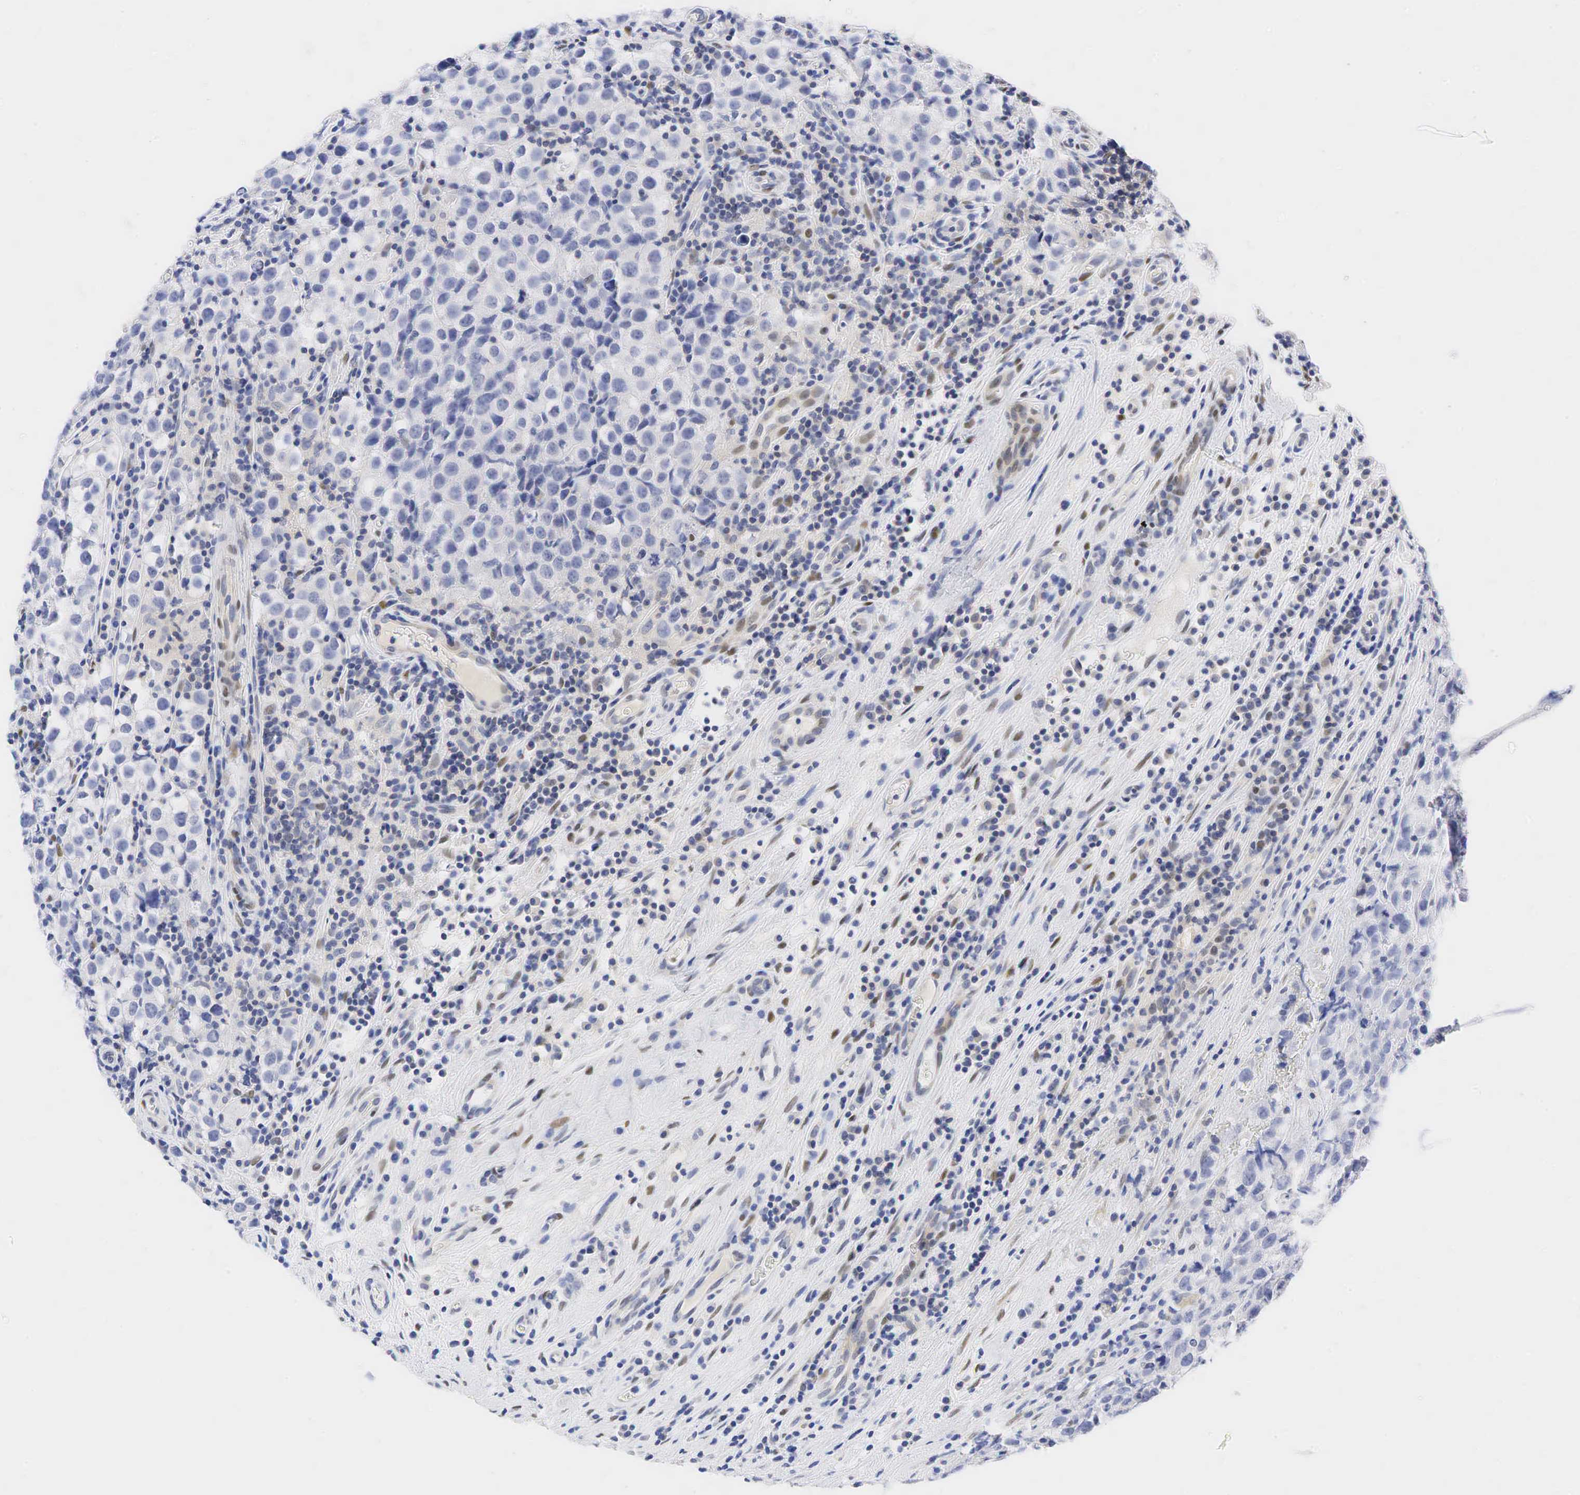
{"staining": {"intensity": "negative", "quantity": "none", "location": "none"}, "tissue": "testis cancer", "cell_type": "Tumor cells", "image_type": "cancer", "snomed": [{"axis": "morphology", "description": "Seminoma, NOS"}, {"axis": "topography", "description": "Testis"}], "caption": "IHC of seminoma (testis) exhibits no staining in tumor cells. (Brightfield microscopy of DAB (3,3'-diaminobenzidine) IHC at high magnification).", "gene": "AR", "patient": {"sex": "male", "age": 32}}